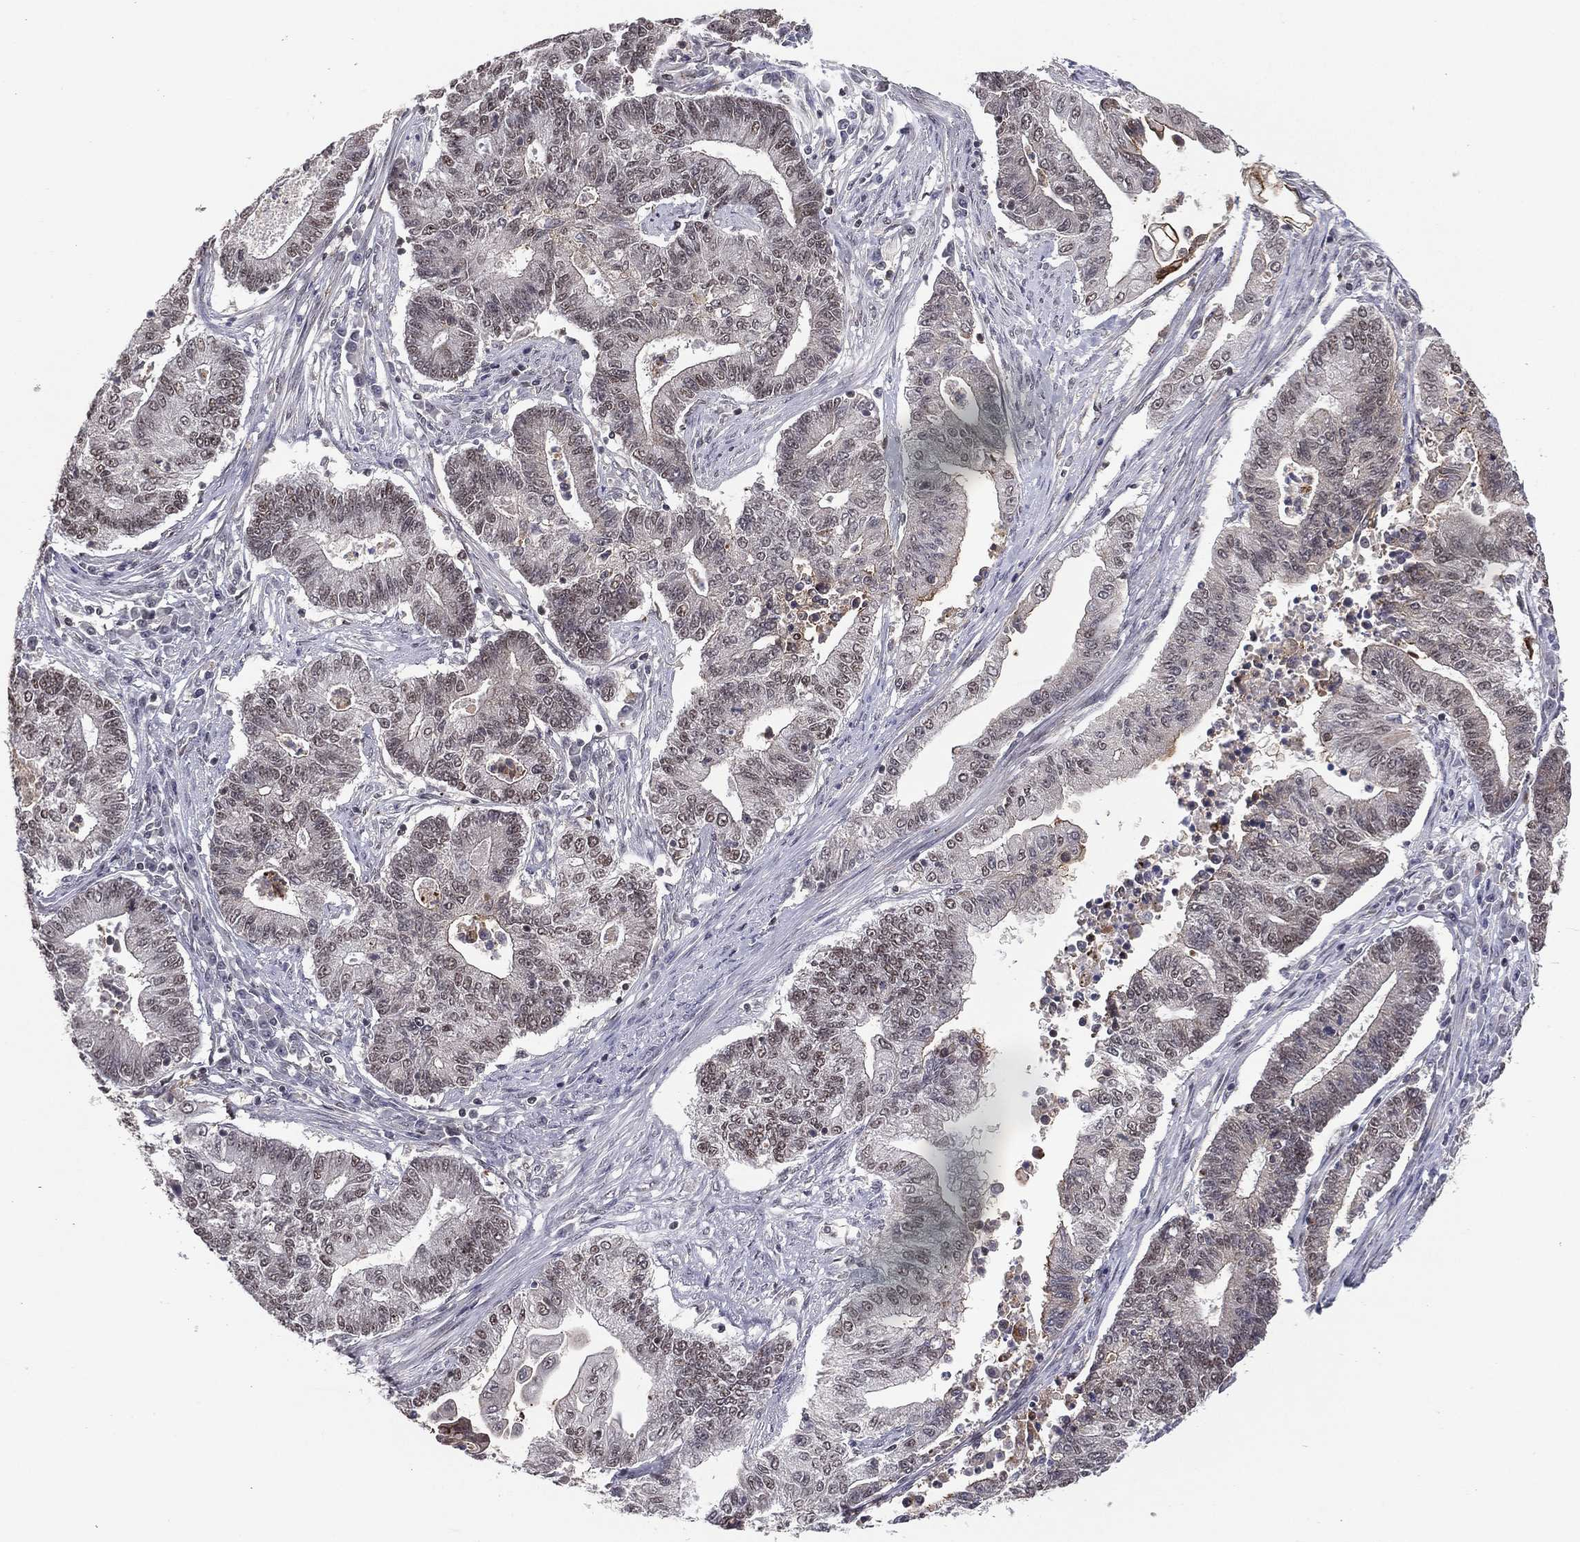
{"staining": {"intensity": "moderate", "quantity": "25%-75%", "location": "nuclear"}, "tissue": "endometrial cancer", "cell_type": "Tumor cells", "image_type": "cancer", "snomed": [{"axis": "morphology", "description": "Adenocarcinoma, NOS"}, {"axis": "topography", "description": "Uterus"}, {"axis": "topography", "description": "Endometrium"}], "caption": "High-power microscopy captured an IHC photomicrograph of endometrial cancer (adenocarcinoma), revealing moderate nuclear expression in about 25%-75% of tumor cells.", "gene": "GPALPP1", "patient": {"sex": "female", "age": 54}}